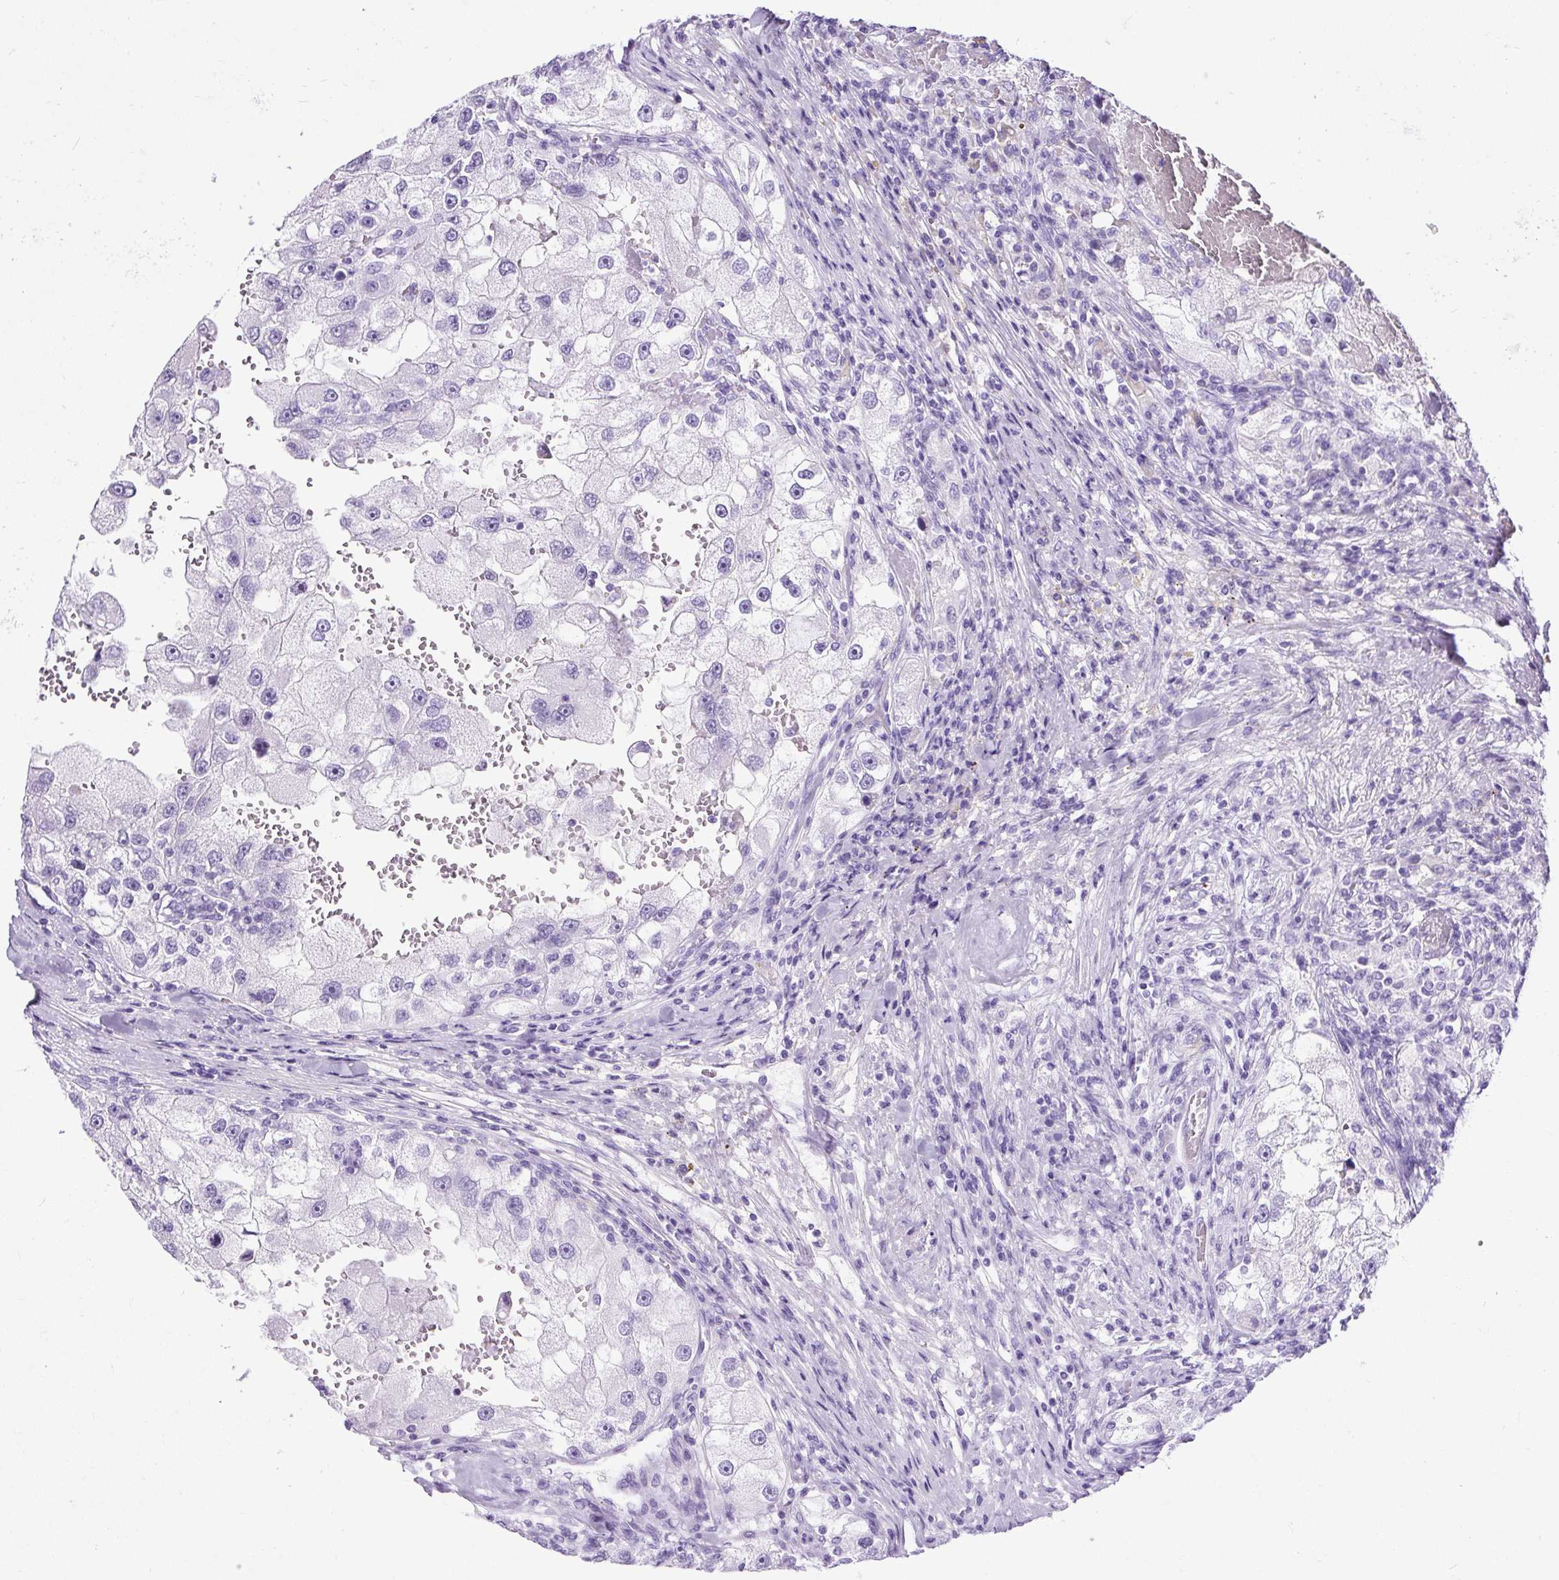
{"staining": {"intensity": "negative", "quantity": "none", "location": "none"}, "tissue": "renal cancer", "cell_type": "Tumor cells", "image_type": "cancer", "snomed": [{"axis": "morphology", "description": "Adenocarcinoma, NOS"}, {"axis": "topography", "description": "Kidney"}], "caption": "The immunohistochemistry (IHC) photomicrograph has no significant positivity in tumor cells of renal adenocarcinoma tissue.", "gene": "PDIA2", "patient": {"sex": "male", "age": 63}}